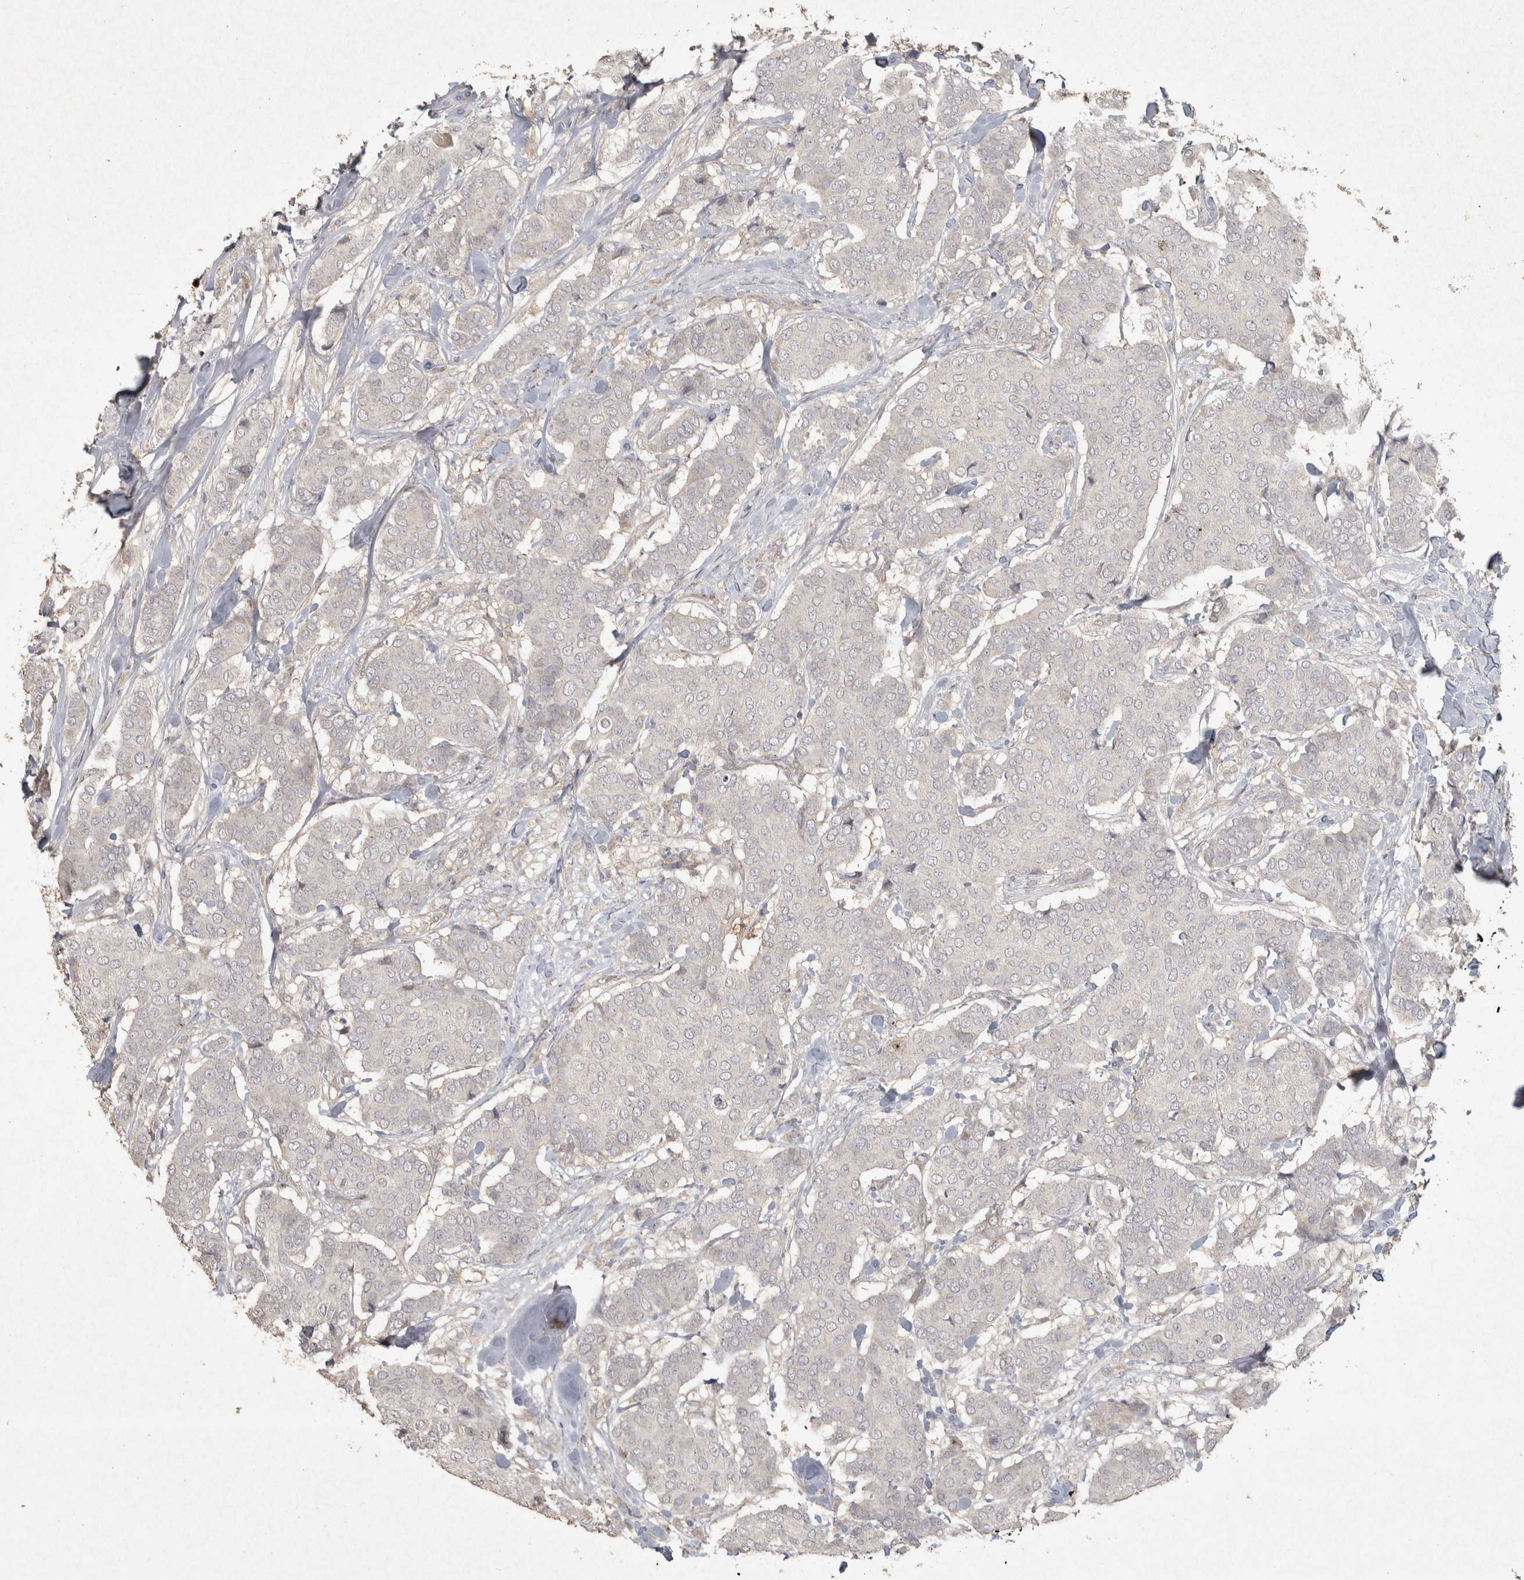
{"staining": {"intensity": "negative", "quantity": "none", "location": "none"}, "tissue": "breast cancer", "cell_type": "Tumor cells", "image_type": "cancer", "snomed": [{"axis": "morphology", "description": "Duct carcinoma"}, {"axis": "topography", "description": "Breast"}], "caption": "DAB immunohistochemical staining of invasive ductal carcinoma (breast) reveals no significant expression in tumor cells.", "gene": "OSTN", "patient": {"sex": "female", "age": 75}}